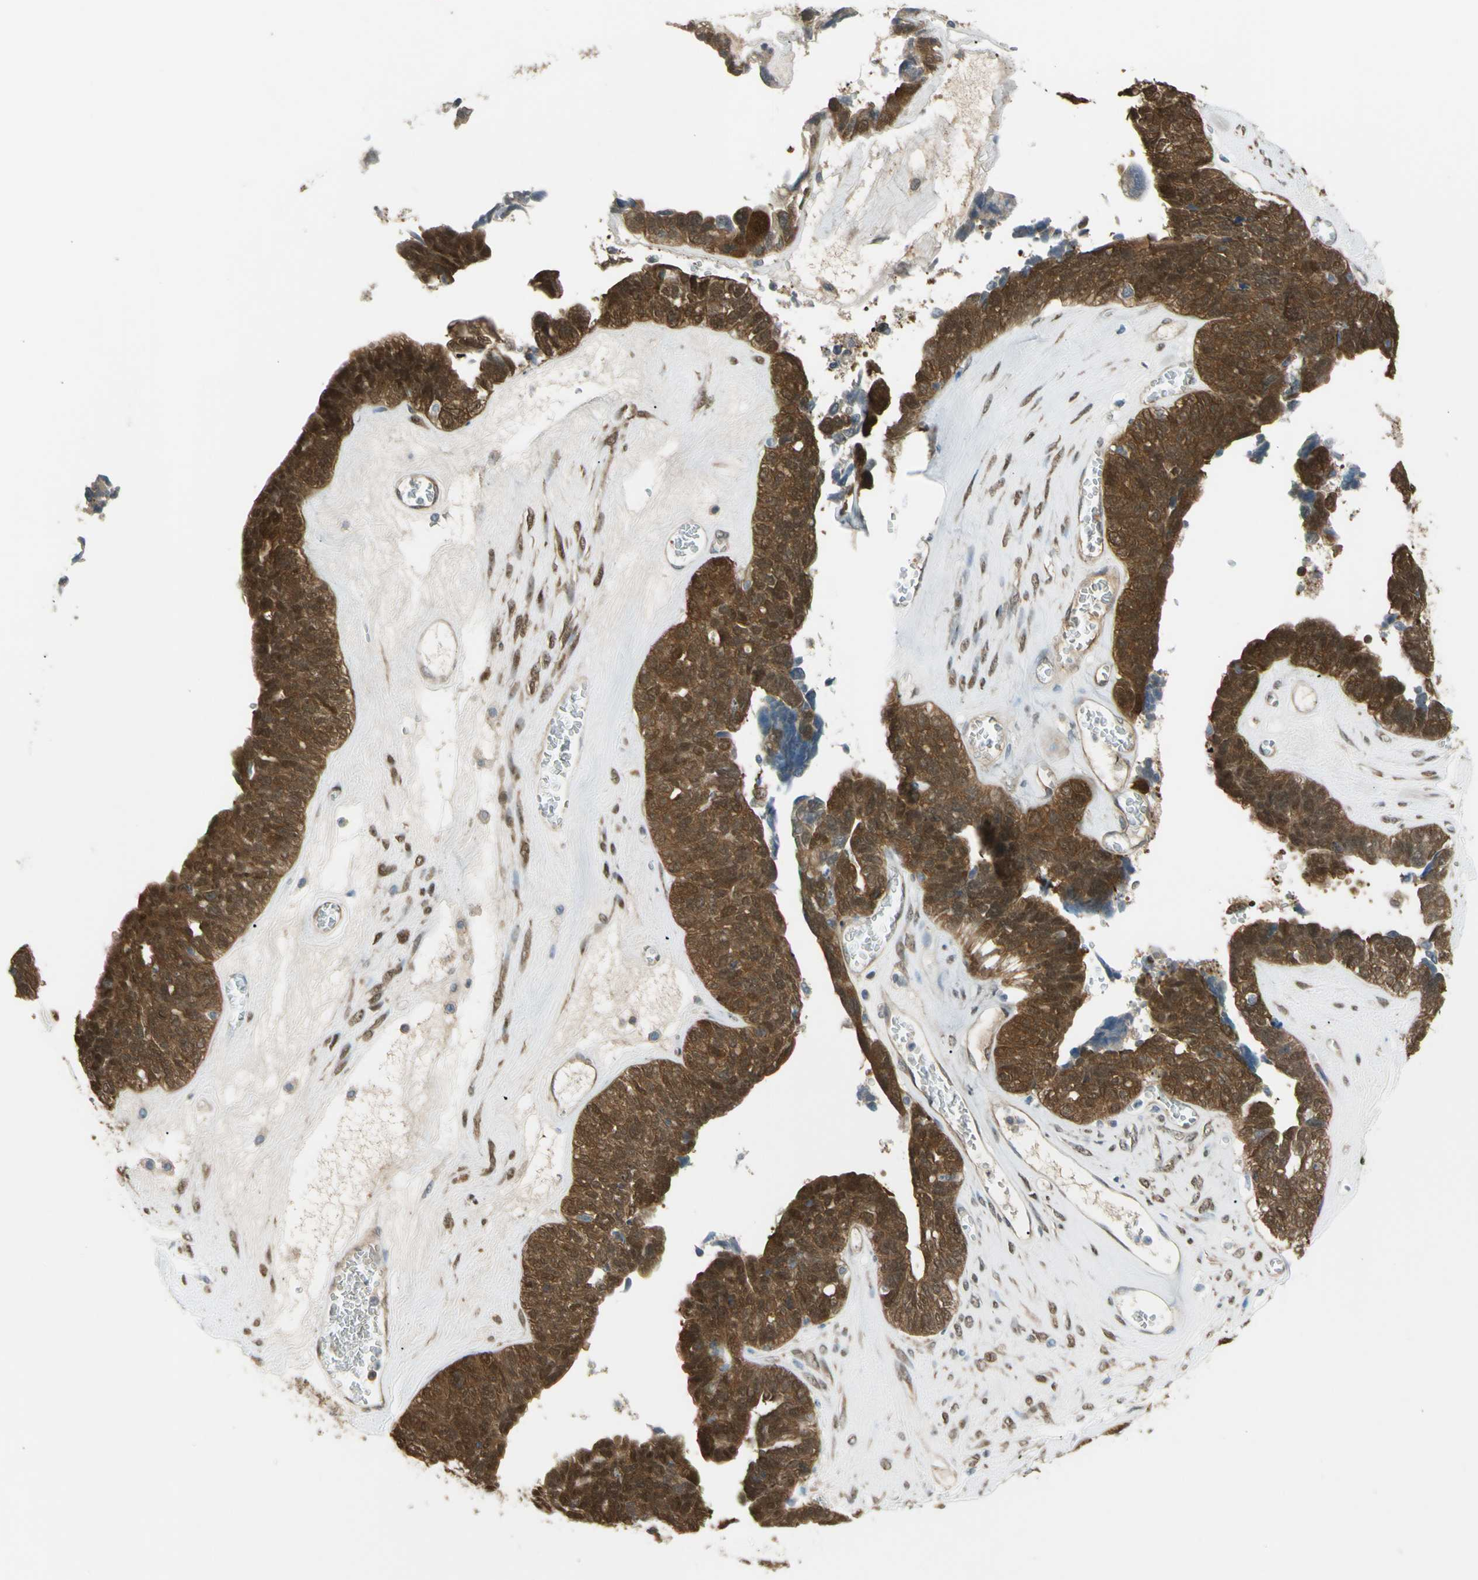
{"staining": {"intensity": "strong", "quantity": ">75%", "location": "cytoplasmic/membranous"}, "tissue": "ovarian cancer", "cell_type": "Tumor cells", "image_type": "cancer", "snomed": [{"axis": "morphology", "description": "Cystadenocarcinoma, serous, NOS"}, {"axis": "topography", "description": "Ovary"}], "caption": "The image shows a brown stain indicating the presence of a protein in the cytoplasmic/membranous of tumor cells in ovarian serous cystadenocarcinoma. The staining was performed using DAB (3,3'-diaminobenzidine), with brown indicating positive protein expression. Nuclei are stained blue with hematoxylin.", "gene": "YWHAQ", "patient": {"sex": "female", "age": 79}}